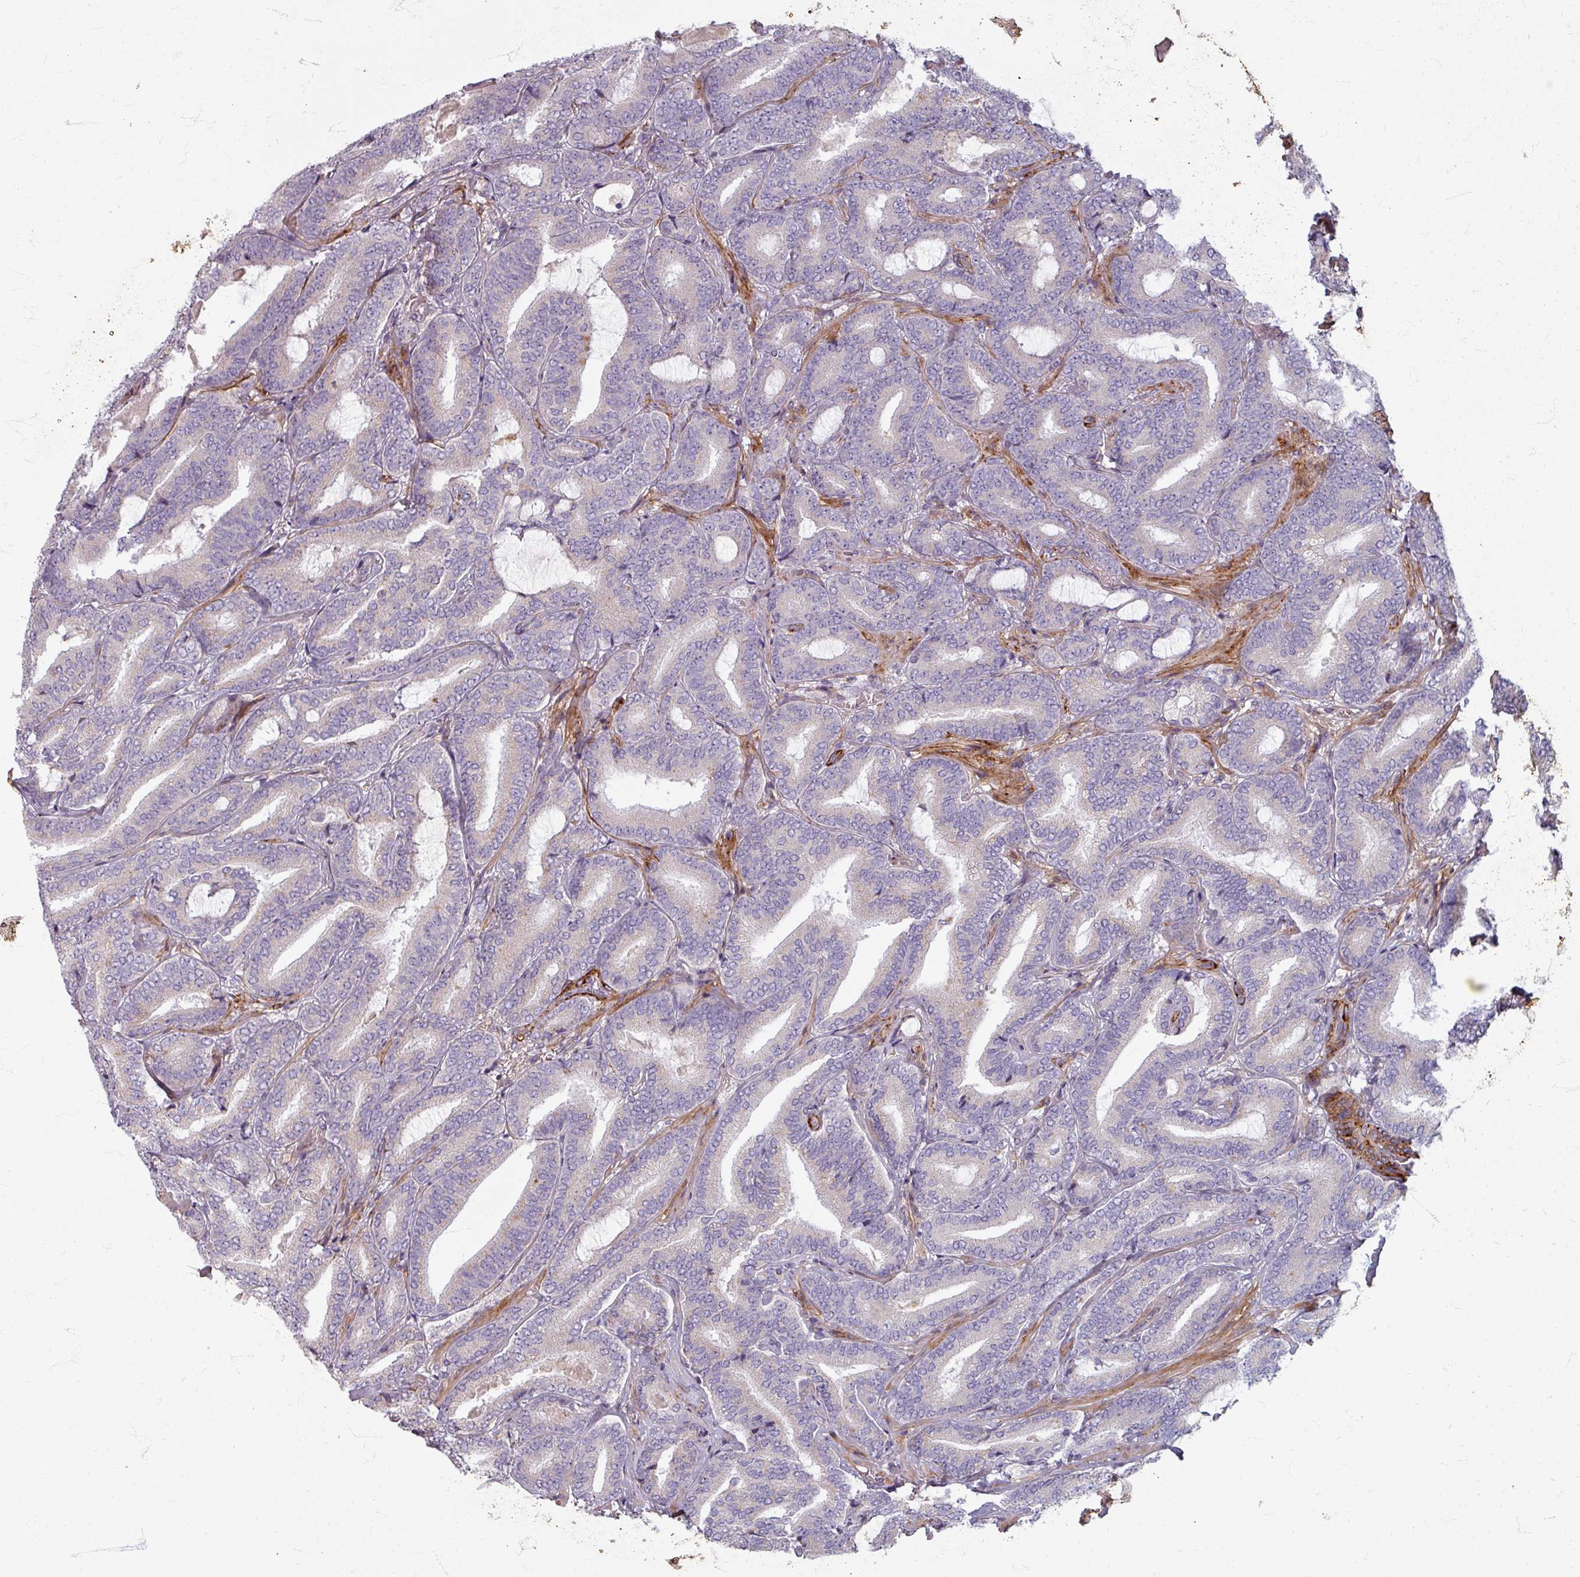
{"staining": {"intensity": "negative", "quantity": "none", "location": "none"}, "tissue": "prostate cancer", "cell_type": "Tumor cells", "image_type": "cancer", "snomed": [{"axis": "morphology", "description": "Adenocarcinoma, Low grade"}, {"axis": "topography", "description": "Prostate and seminal vesicle, NOS"}], "caption": "Immunohistochemical staining of human adenocarcinoma (low-grade) (prostate) shows no significant positivity in tumor cells.", "gene": "GABARAPL1", "patient": {"sex": "male", "age": 61}}